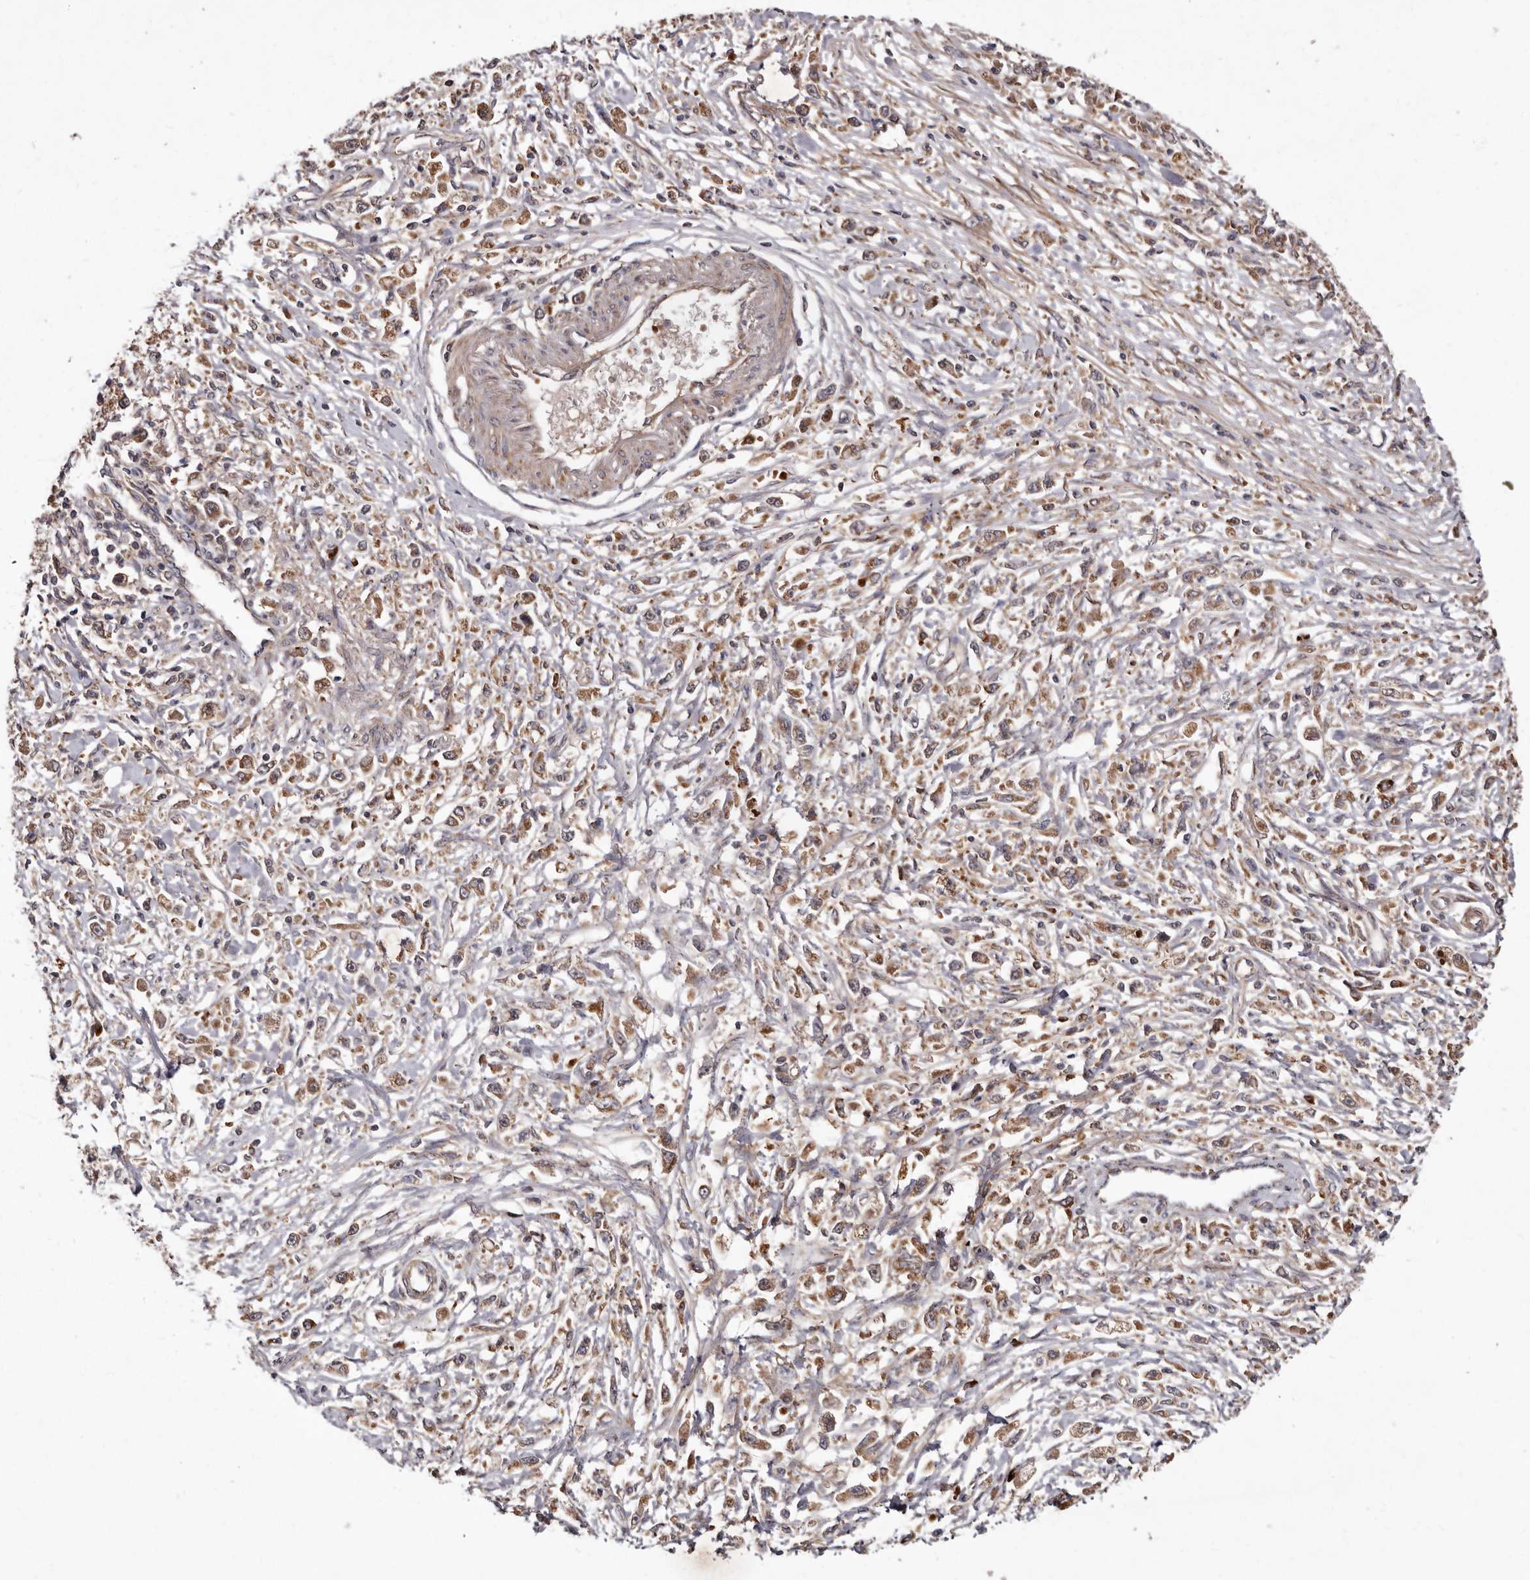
{"staining": {"intensity": "moderate", "quantity": ">75%", "location": "cytoplasmic/membranous"}, "tissue": "stomach cancer", "cell_type": "Tumor cells", "image_type": "cancer", "snomed": [{"axis": "morphology", "description": "Adenocarcinoma, NOS"}, {"axis": "topography", "description": "Stomach"}], "caption": "Protein staining of stomach cancer tissue shows moderate cytoplasmic/membranous expression in approximately >75% of tumor cells. The protein is shown in brown color, while the nuclei are stained blue.", "gene": "GOT1L1", "patient": {"sex": "female", "age": 59}}